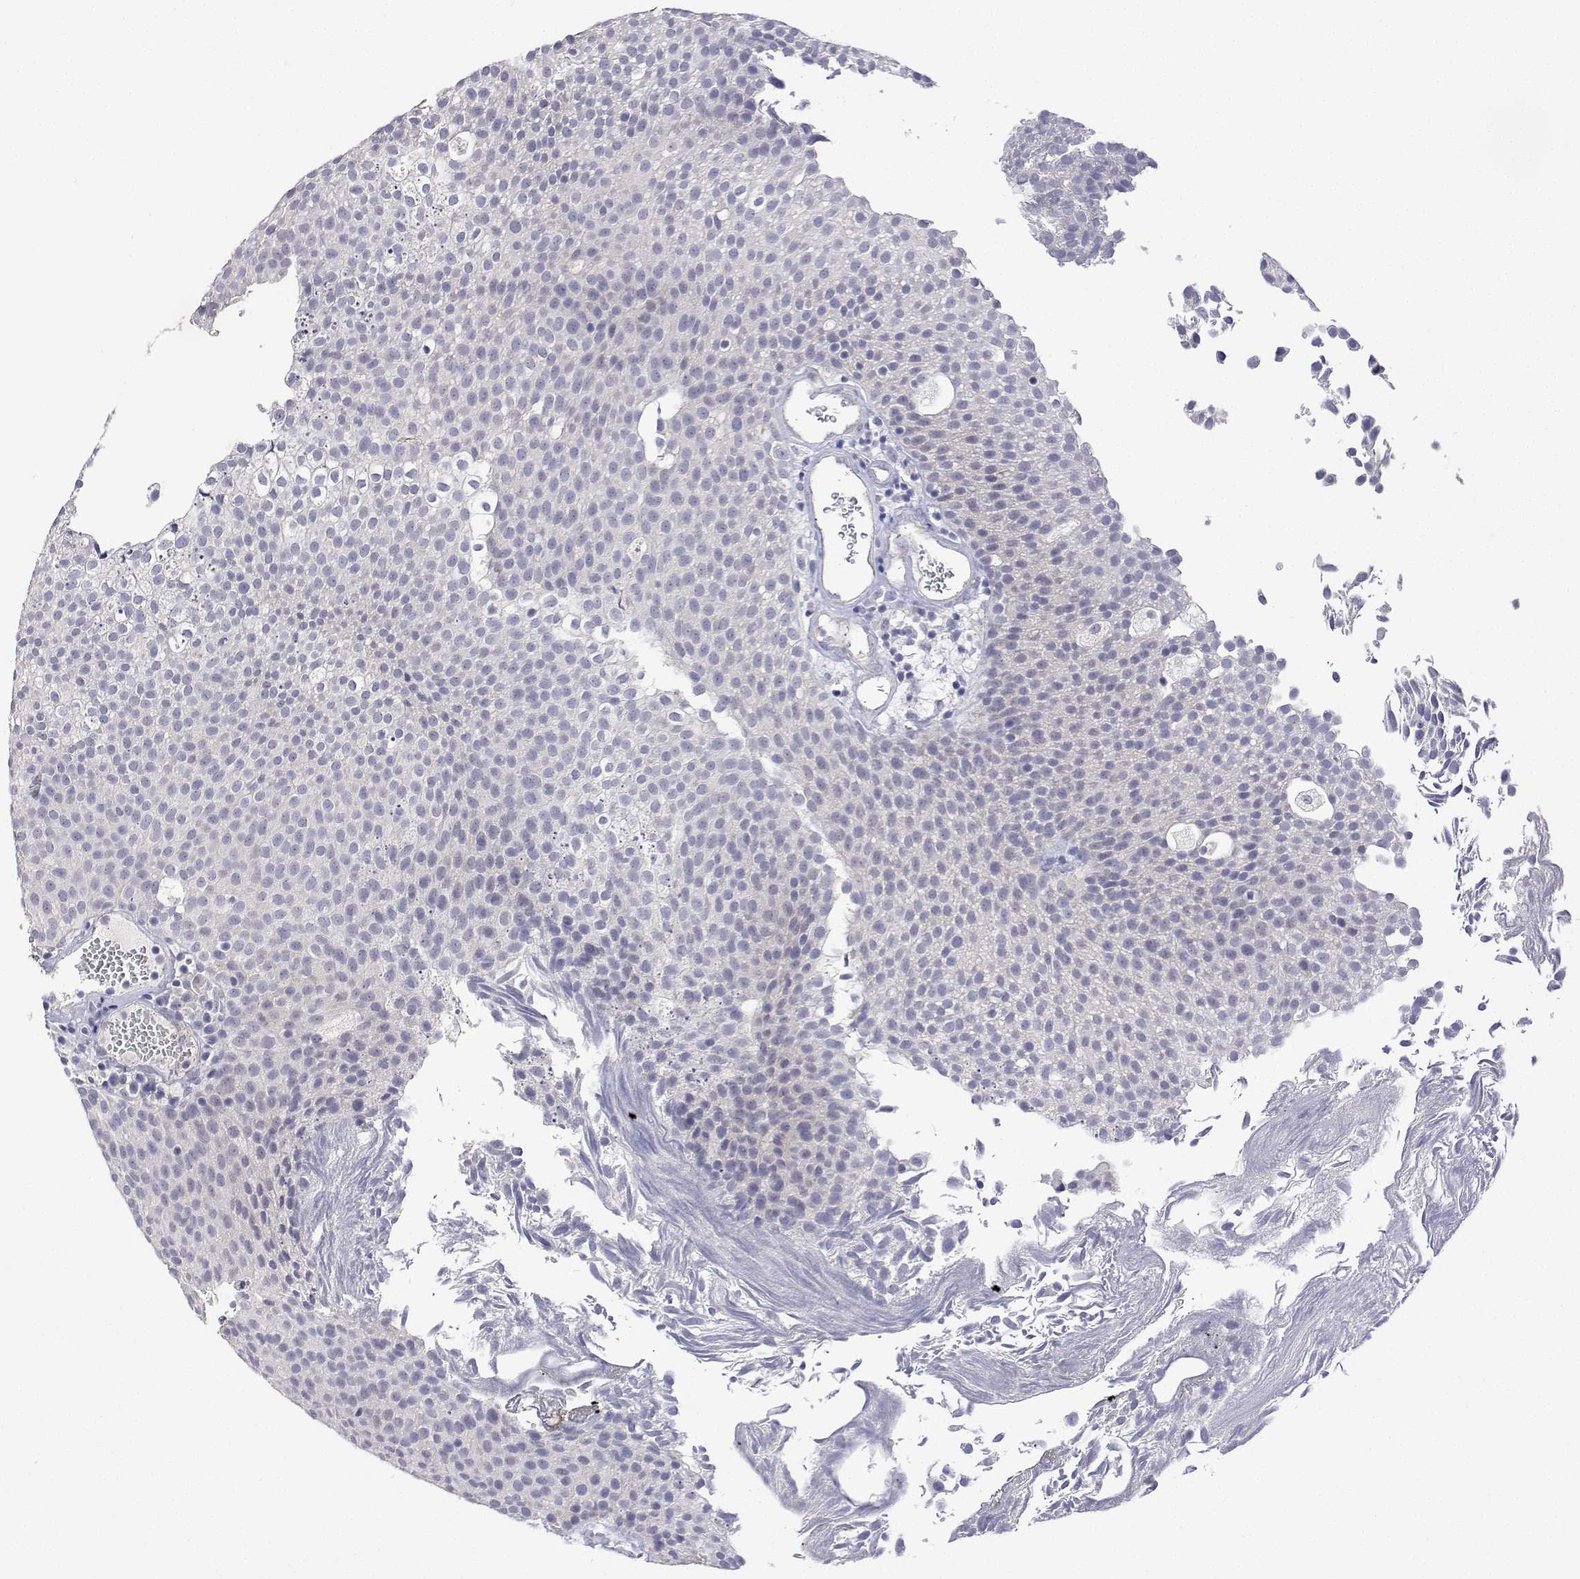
{"staining": {"intensity": "negative", "quantity": "none", "location": "none"}, "tissue": "urothelial cancer", "cell_type": "Tumor cells", "image_type": "cancer", "snomed": [{"axis": "morphology", "description": "Urothelial carcinoma, Low grade"}, {"axis": "topography", "description": "Urinary bladder"}], "caption": "Tumor cells show no significant protein staining in urothelial cancer. (IHC, brightfield microscopy, high magnification).", "gene": "PLCB1", "patient": {"sex": "female", "age": 79}}